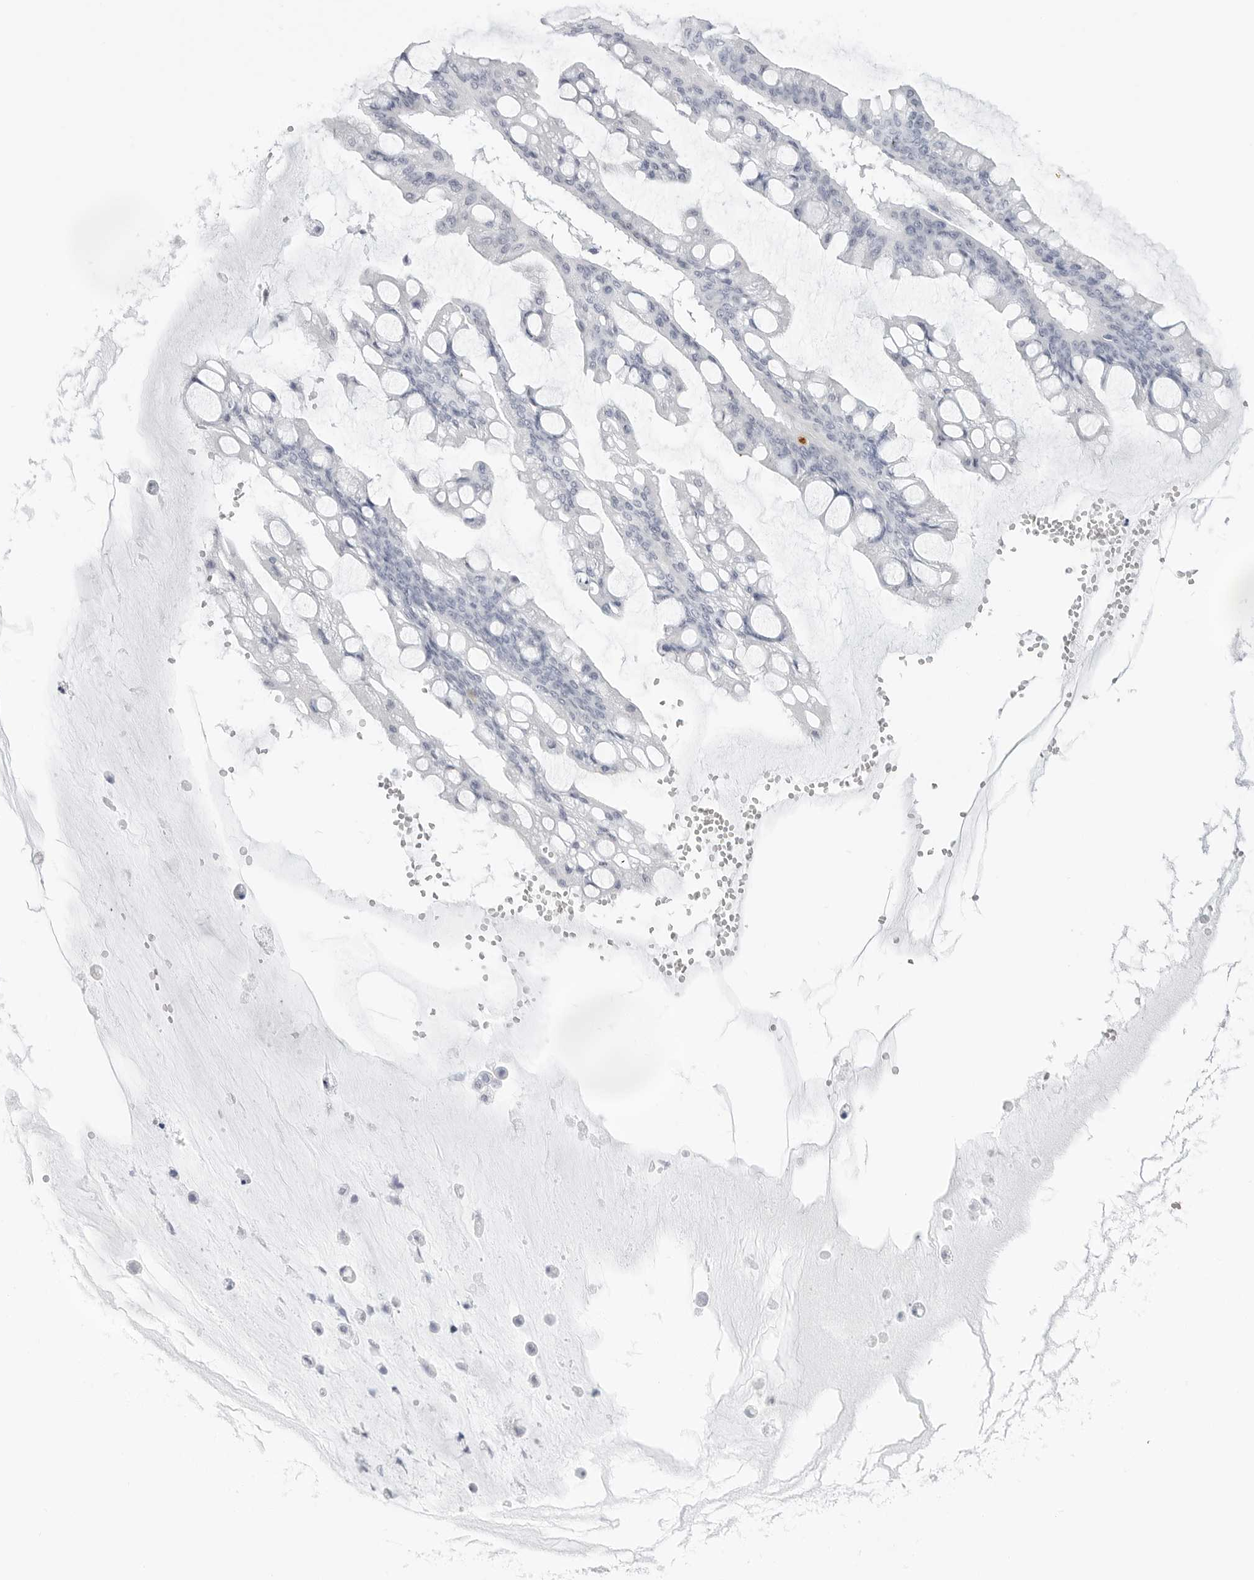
{"staining": {"intensity": "negative", "quantity": "none", "location": "none"}, "tissue": "ovarian cancer", "cell_type": "Tumor cells", "image_type": "cancer", "snomed": [{"axis": "morphology", "description": "Cystadenocarcinoma, mucinous, NOS"}, {"axis": "topography", "description": "Ovary"}], "caption": "Ovarian mucinous cystadenocarcinoma was stained to show a protein in brown. There is no significant staining in tumor cells.", "gene": "HSPB7", "patient": {"sex": "female", "age": 73}}